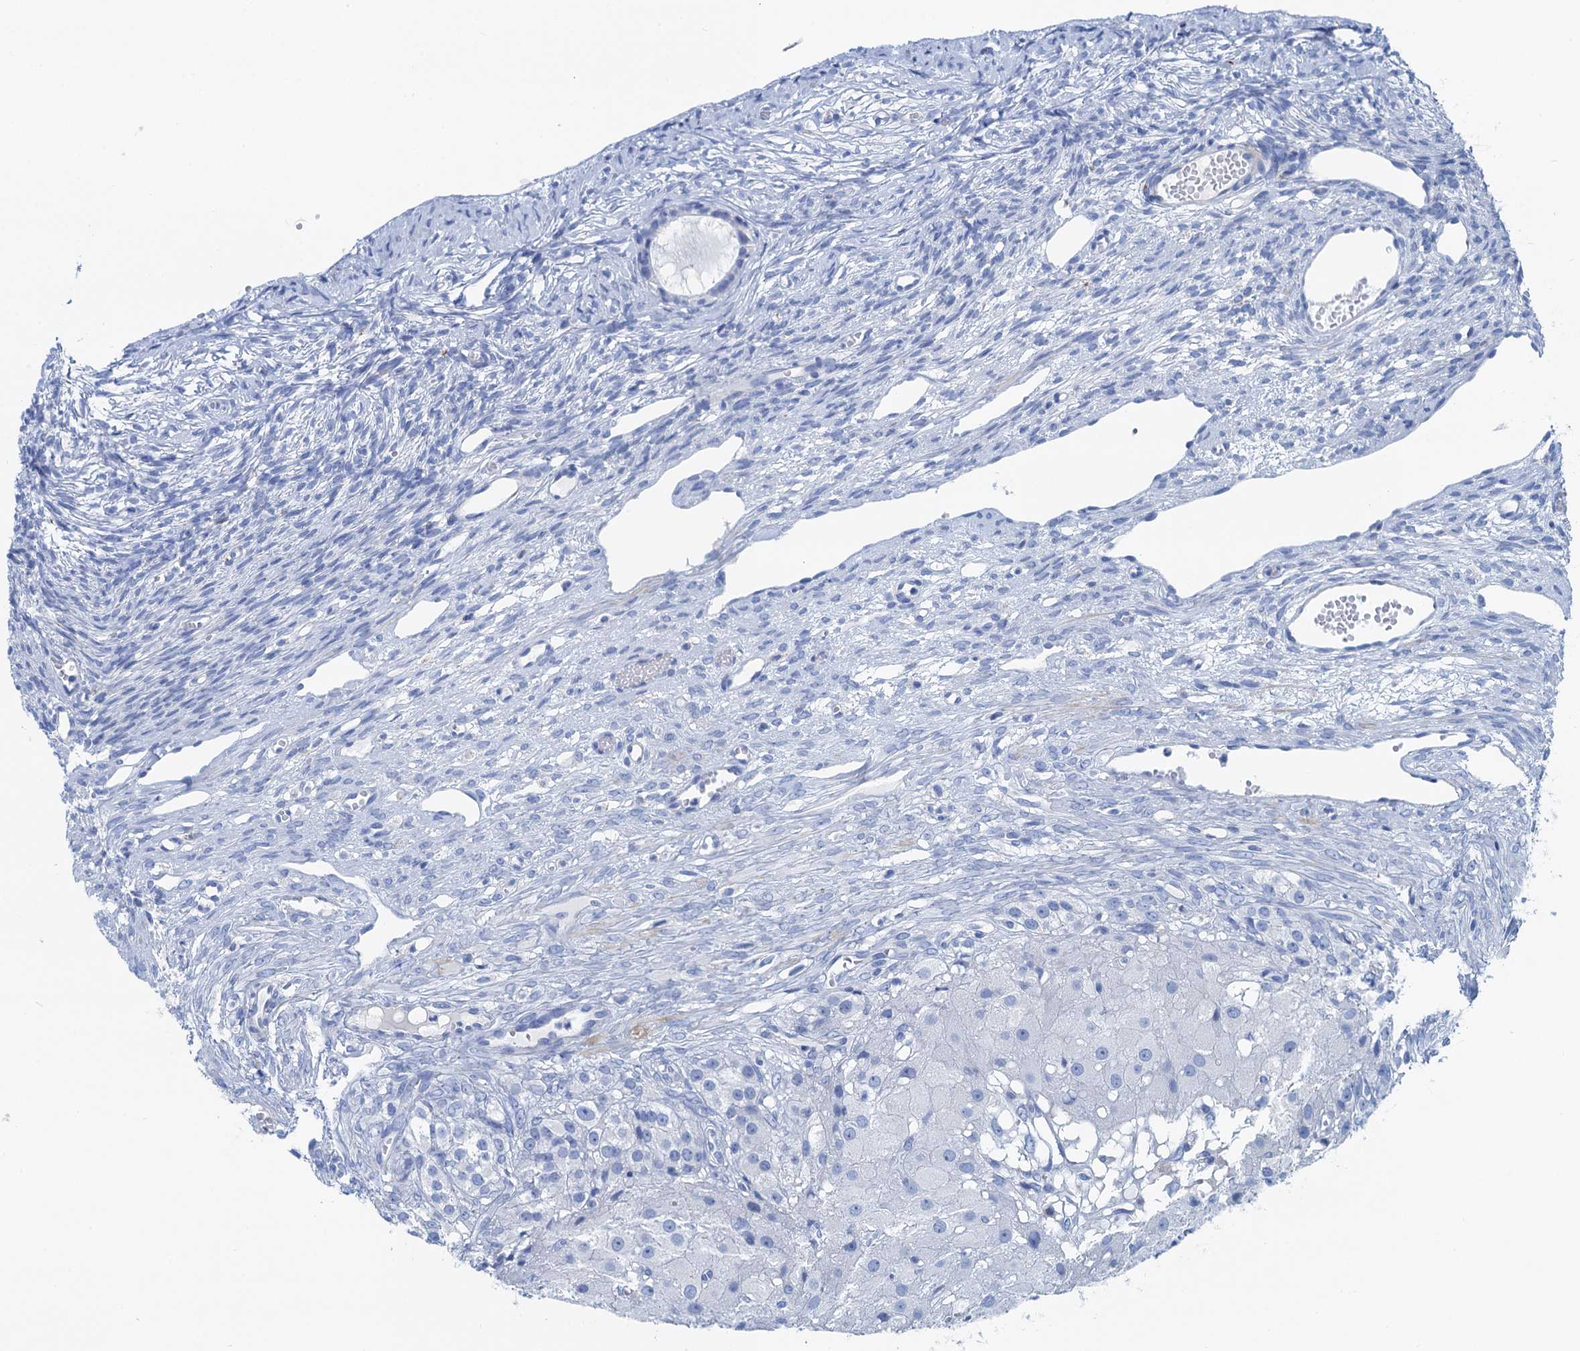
{"staining": {"intensity": "negative", "quantity": "none", "location": "none"}, "tissue": "ovary", "cell_type": "Follicle cells", "image_type": "normal", "snomed": [{"axis": "morphology", "description": "Normal tissue, NOS"}, {"axis": "topography", "description": "Ovary"}], "caption": "This histopathology image is of unremarkable ovary stained with immunohistochemistry to label a protein in brown with the nuclei are counter-stained blue. There is no staining in follicle cells.", "gene": "NLRP10", "patient": {"sex": "female", "age": 51}}